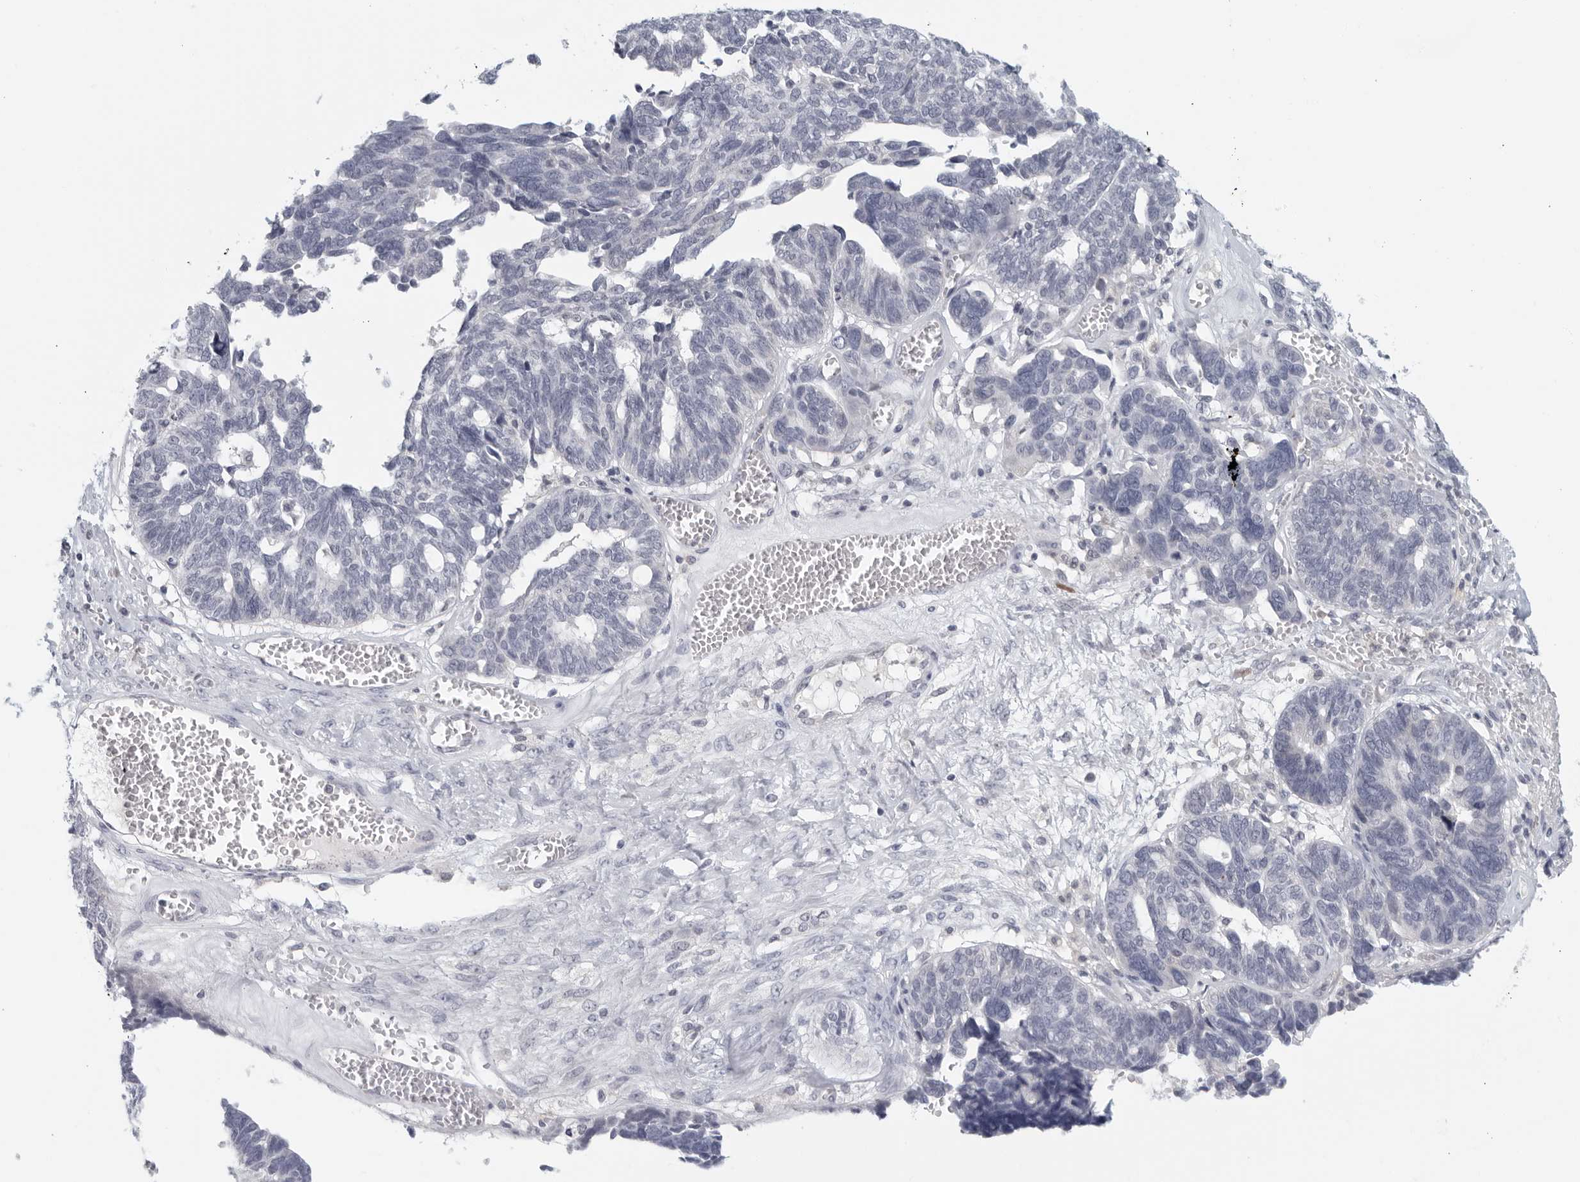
{"staining": {"intensity": "negative", "quantity": "none", "location": "none"}, "tissue": "ovarian cancer", "cell_type": "Tumor cells", "image_type": "cancer", "snomed": [{"axis": "morphology", "description": "Cystadenocarcinoma, serous, NOS"}, {"axis": "topography", "description": "Ovary"}], "caption": "Tumor cells show no significant positivity in ovarian serous cystadenocarcinoma. (Brightfield microscopy of DAB IHC at high magnification).", "gene": "MATN1", "patient": {"sex": "female", "age": 79}}